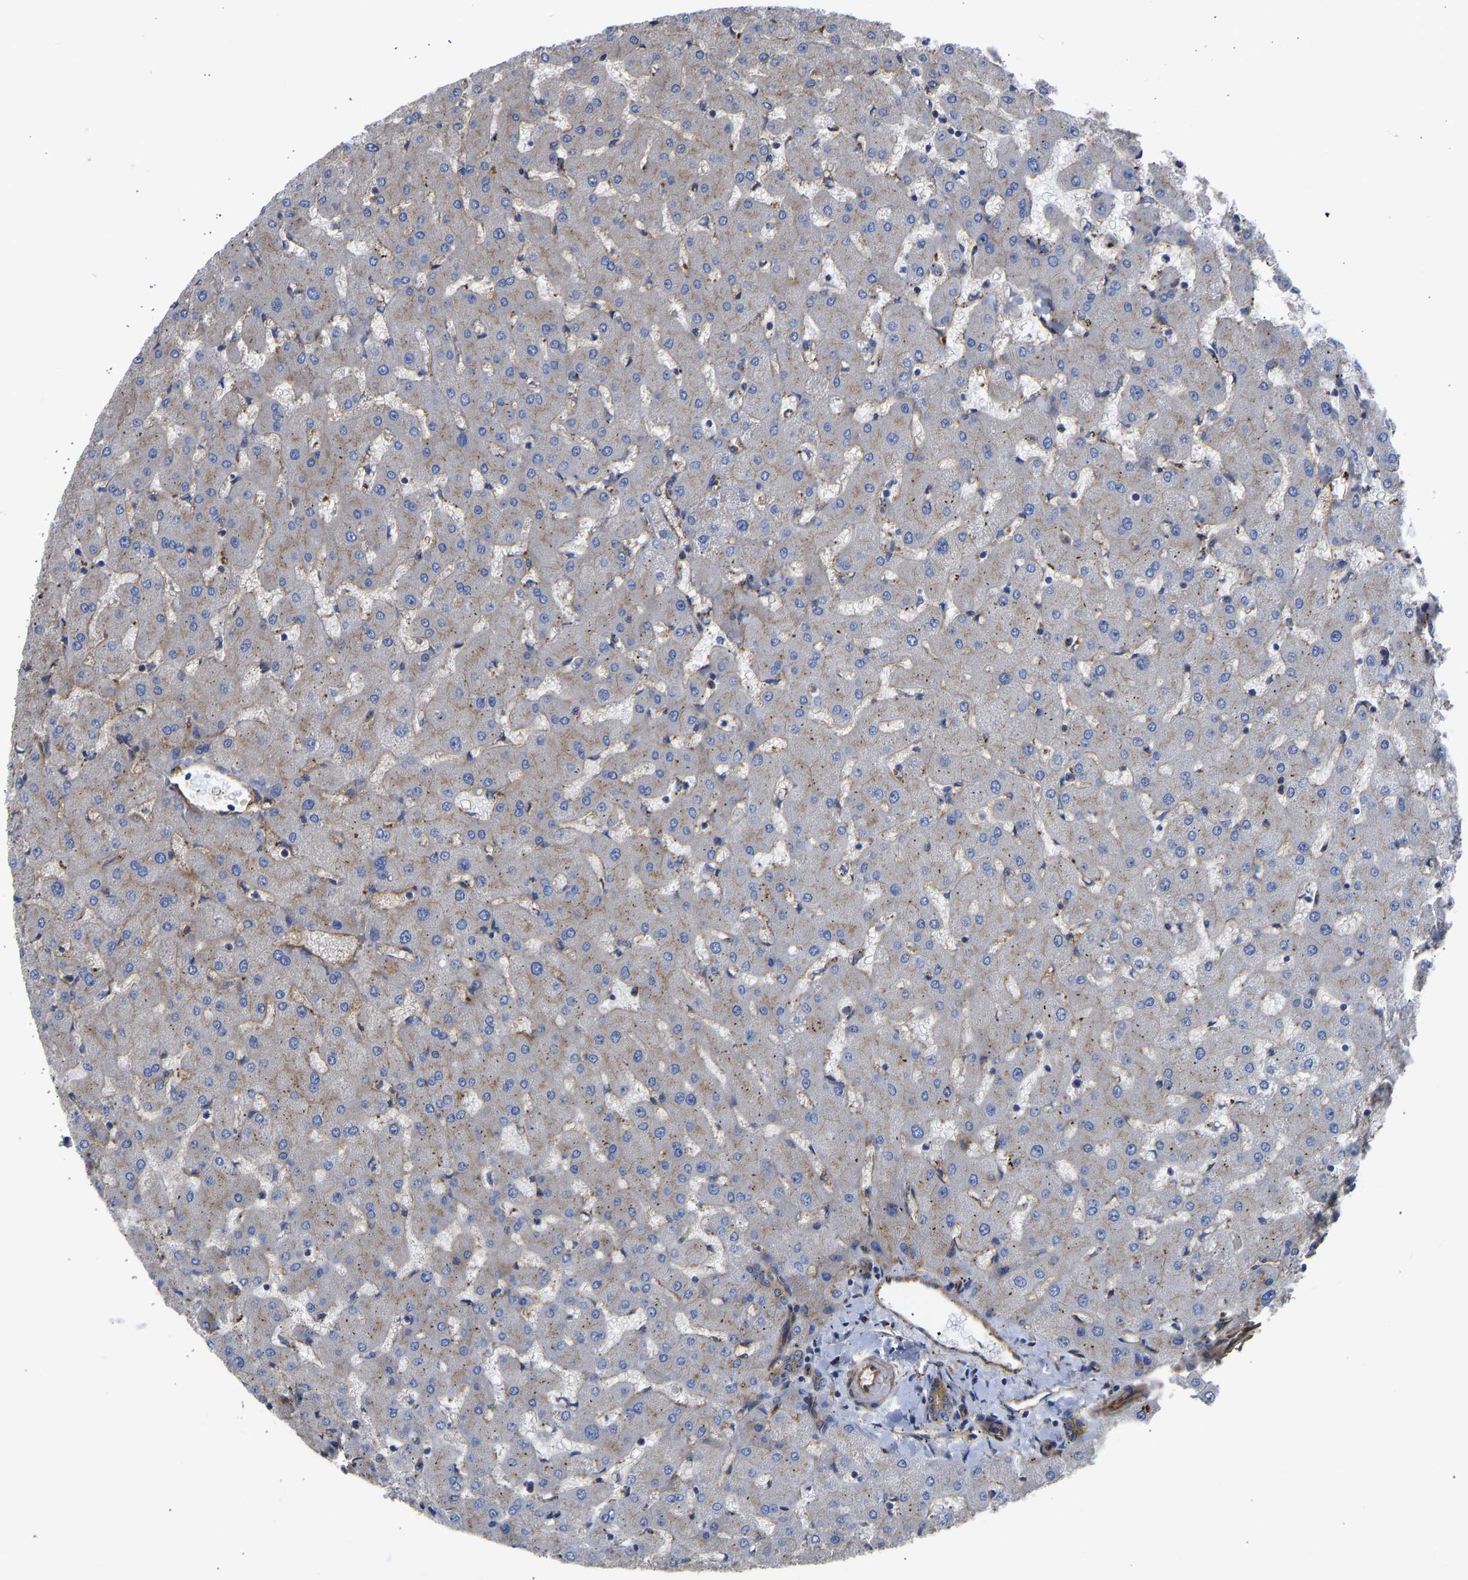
{"staining": {"intensity": "moderate", "quantity": ">75%", "location": "cytoplasmic/membranous"}, "tissue": "liver", "cell_type": "Cholangiocytes", "image_type": "normal", "snomed": [{"axis": "morphology", "description": "Normal tissue, NOS"}, {"axis": "topography", "description": "Liver"}], "caption": "Immunohistochemical staining of normal human liver exhibits medium levels of moderate cytoplasmic/membranous positivity in about >75% of cholangiocytes. The protein is shown in brown color, while the nuclei are stained blue.", "gene": "MYO1C", "patient": {"sex": "female", "age": 63}}